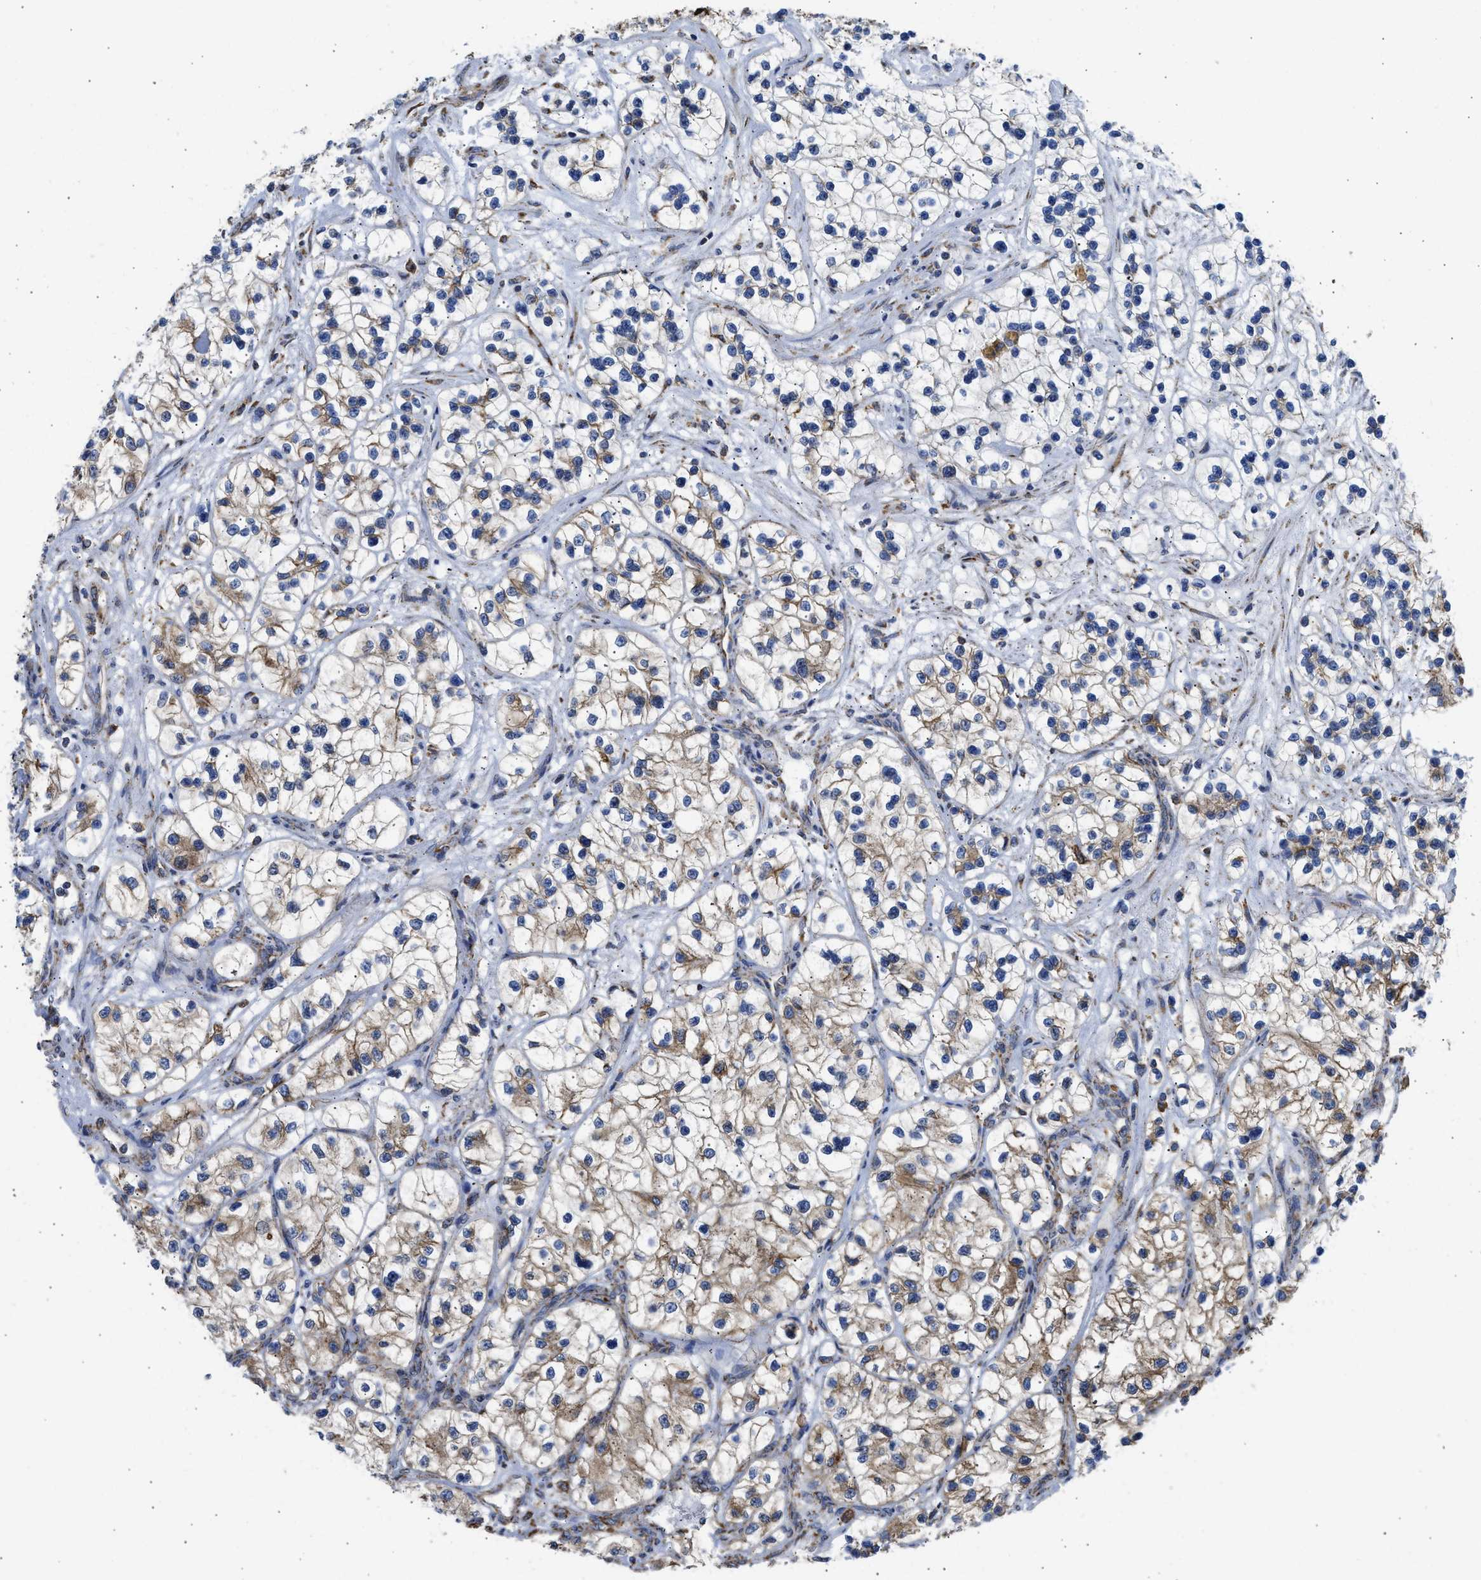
{"staining": {"intensity": "moderate", "quantity": ">75%", "location": "cytoplasmic/membranous"}, "tissue": "renal cancer", "cell_type": "Tumor cells", "image_type": "cancer", "snomed": [{"axis": "morphology", "description": "Adenocarcinoma, NOS"}, {"axis": "topography", "description": "Kidney"}], "caption": "Immunohistochemistry (DAB) staining of renal cancer (adenocarcinoma) shows moderate cytoplasmic/membranous protein staining in about >75% of tumor cells.", "gene": "CYCS", "patient": {"sex": "female", "age": 57}}